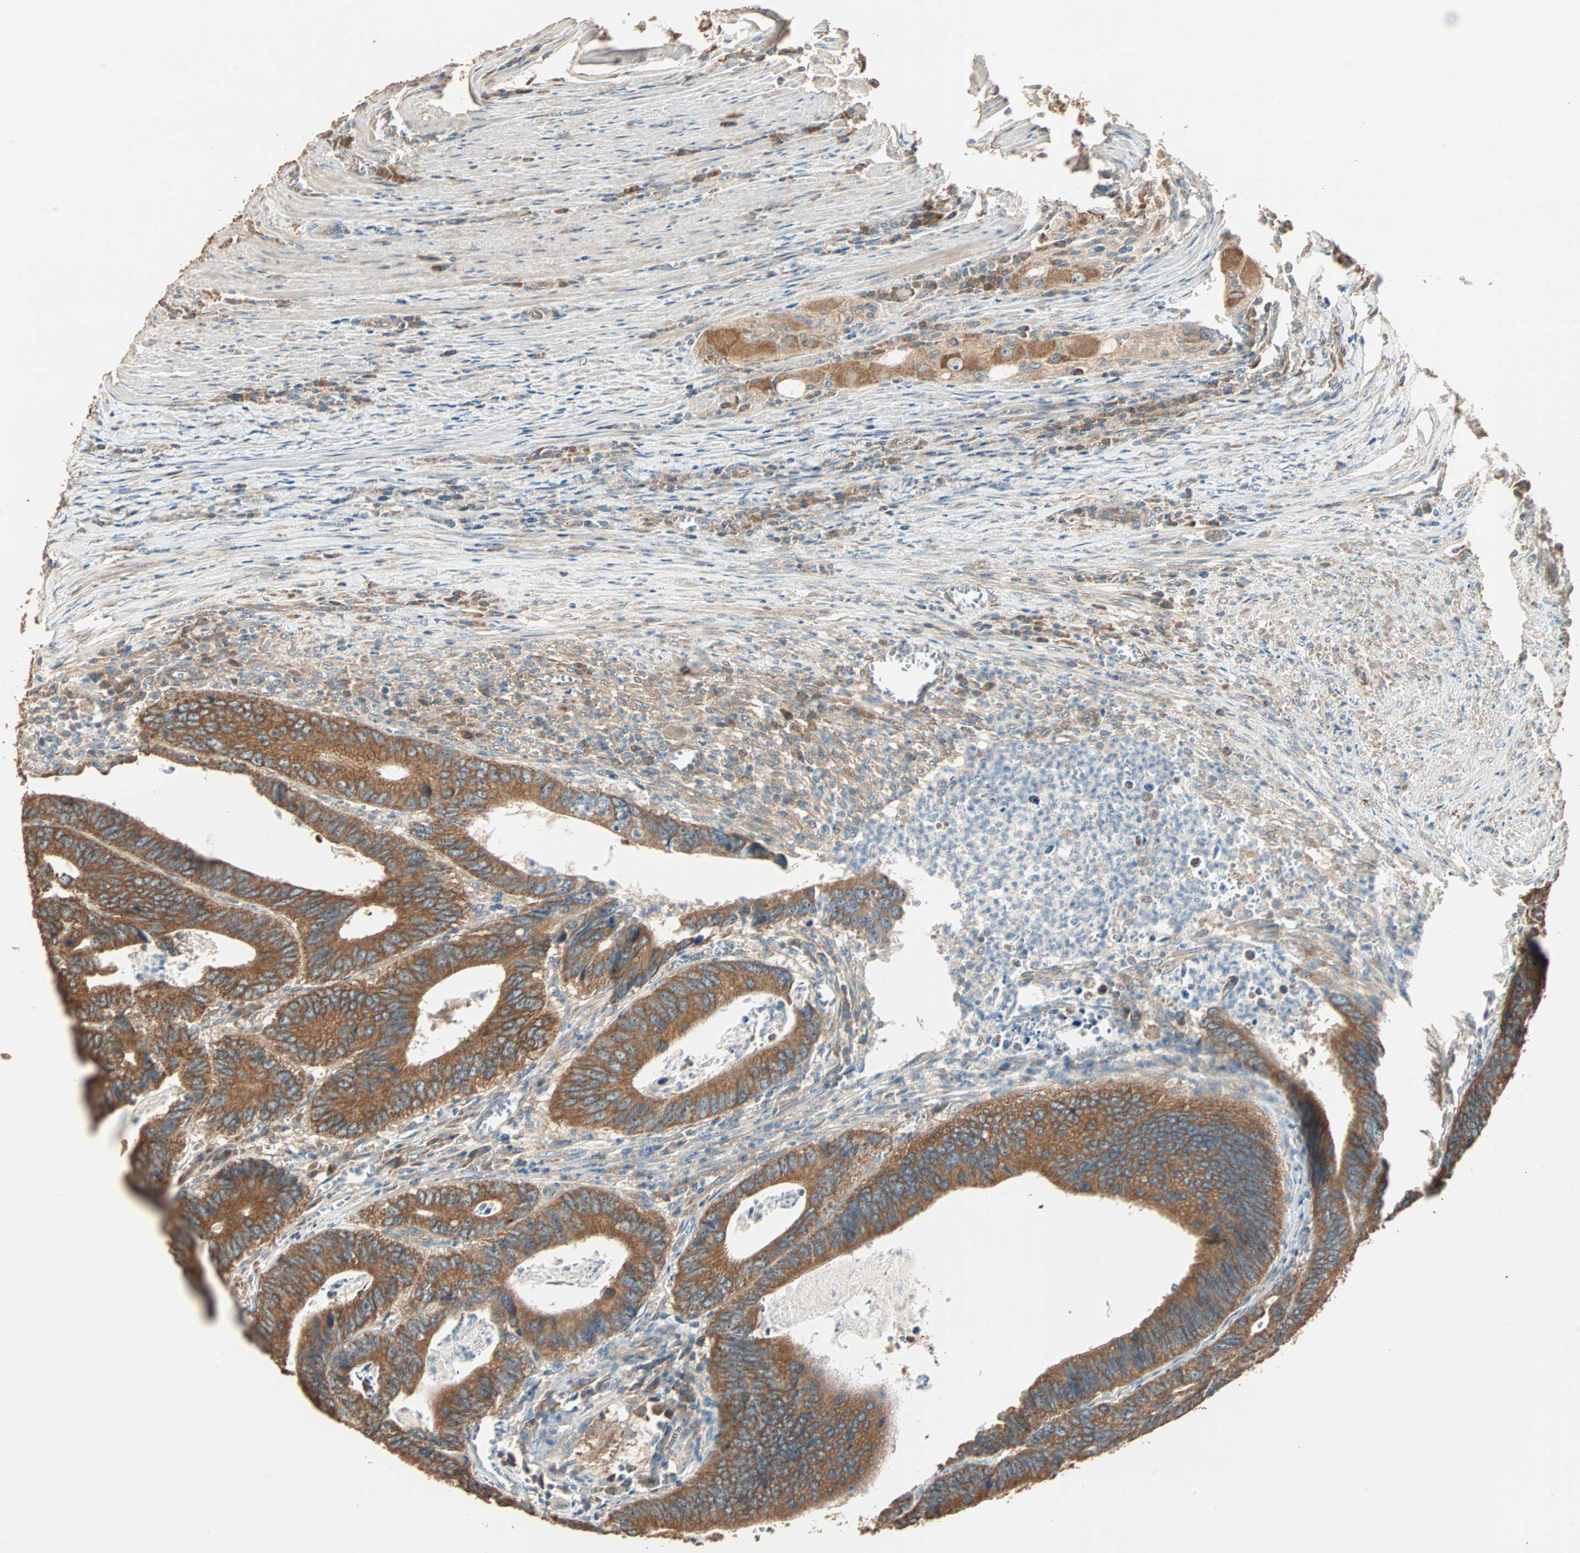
{"staining": {"intensity": "strong", "quantity": ">75%", "location": "cytoplasmic/membranous"}, "tissue": "colorectal cancer", "cell_type": "Tumor cells", "image_type": "cancer", "snomed": [{"axis": "morphology", "description": "Adenocarcinoma, NOS"}, {"axis": "topography", "description": "Colon"}], "caption": "Immunohistochemistry of adenocarcinoma (colorectal) reveals high levels of strong cytoplasmic/membranous staining in approximately >75% of tumor cells. (DAB IHC, brown staining for protein, blue staining for nuclei).", "gene": "EIF4G2", "patient": {"sex": "male", "age": 72}}